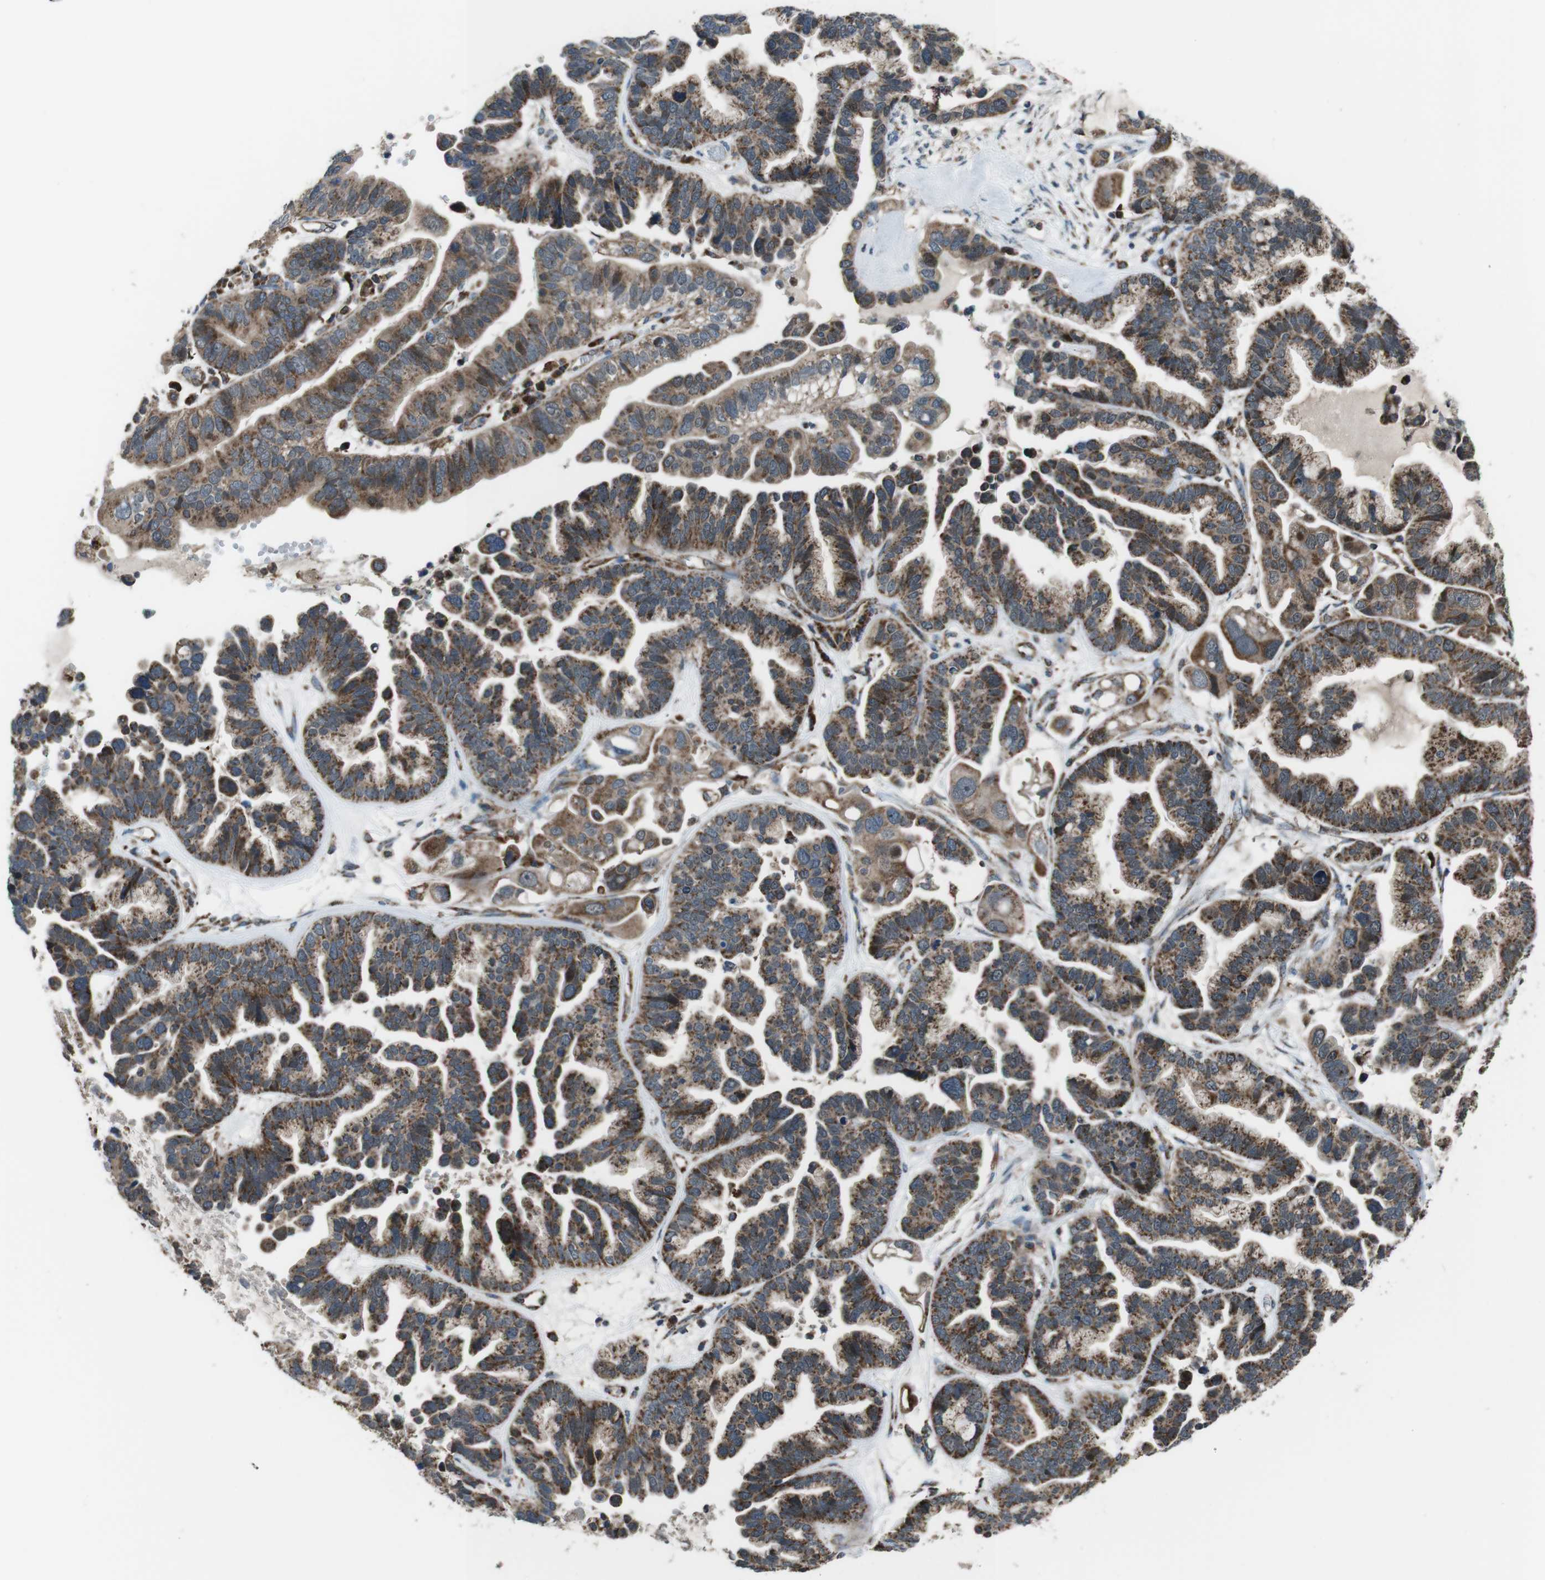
{"staining": {"intensity": "moderate", "quantity": ">75%", "location": "cytoplasmic/membranous"}, "tissue": "ovarian cancer", "cell_type": "Tumor cells", "image_type": "cancer", "snomed": [{"axis": "morphology", "description": "Cystadenocarcinoma, serous, NOS"}, {"axis": "topography", "description": "Ovary"}], "caption": "Immunohistochemistry (IHC) (DAB) staining of human ovarian cancer (serous cystadenocarcinoma) reveals moderate cytoplasmic/membranous protein positivity in approximately >75% of tumor cells. (brown staining indicates protein expression, while blue staining denotes nuclei).", "gene": "GIMAP8", "patient": {"sex": "female", "age": 56}}